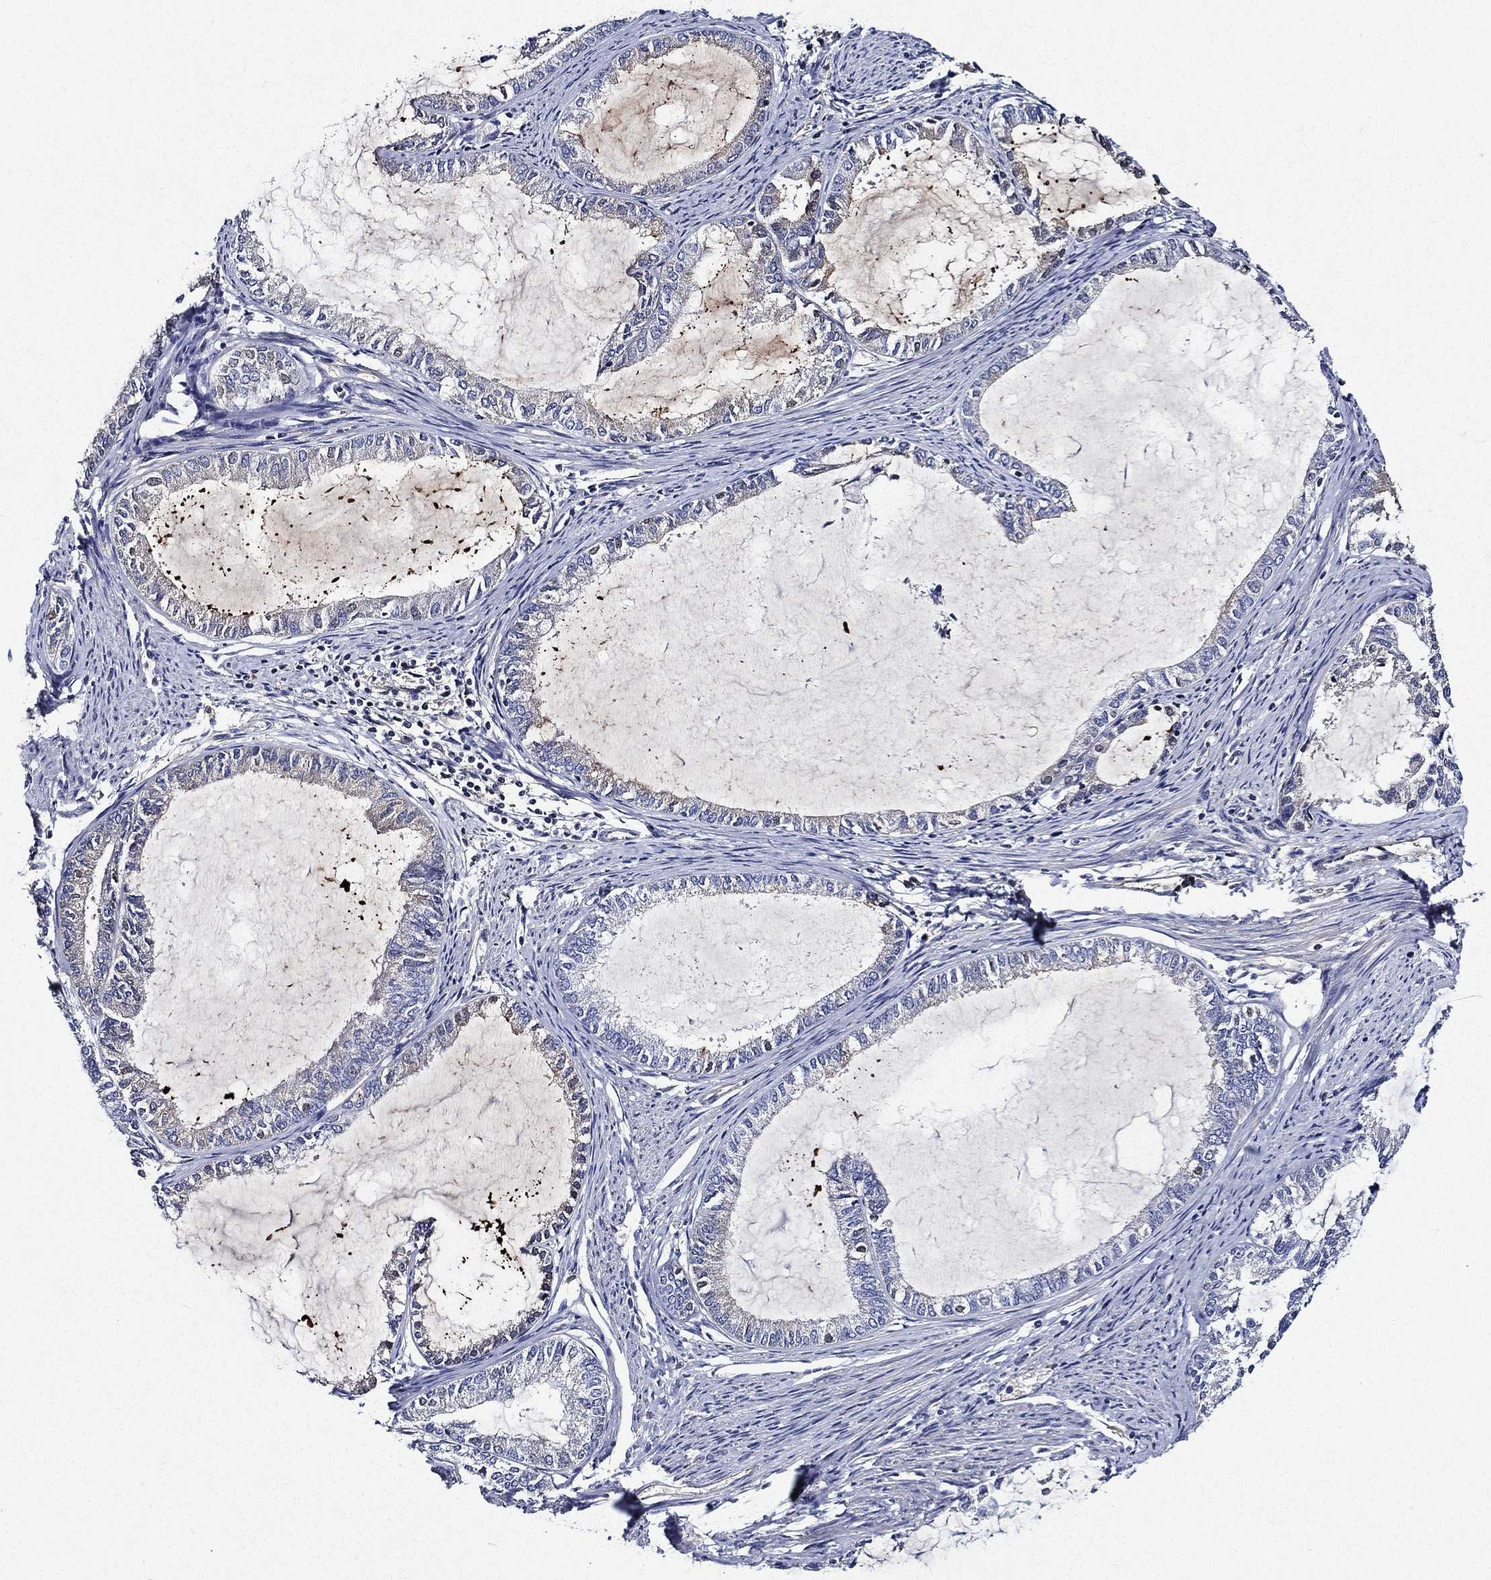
{"staining": {"intensity": "negative", "quantity": "none", "location": "none"}, "tissue": "endometrial cancer", "cell_type": "Tumor cells", "image_type": "cancer", "snomed": [{"axis": "morphology", "description": "Adenocarcinoma, NOS"}, {"axis": "topography", "description": "Endometrium"}], "caption": "High power microscopy photomicrograph of an immunohistochemistry image of endometrial cancer (adenocarcinoma), revealing no significant expression in tumor cells. (Stains: DAB immunohistochemistry with hematoxylin counter stain, Microscopy: brightfield microscopy at high magnification).", "gene": "TMPRSS11D", "patient": {"sex": "female", "age": 86}}